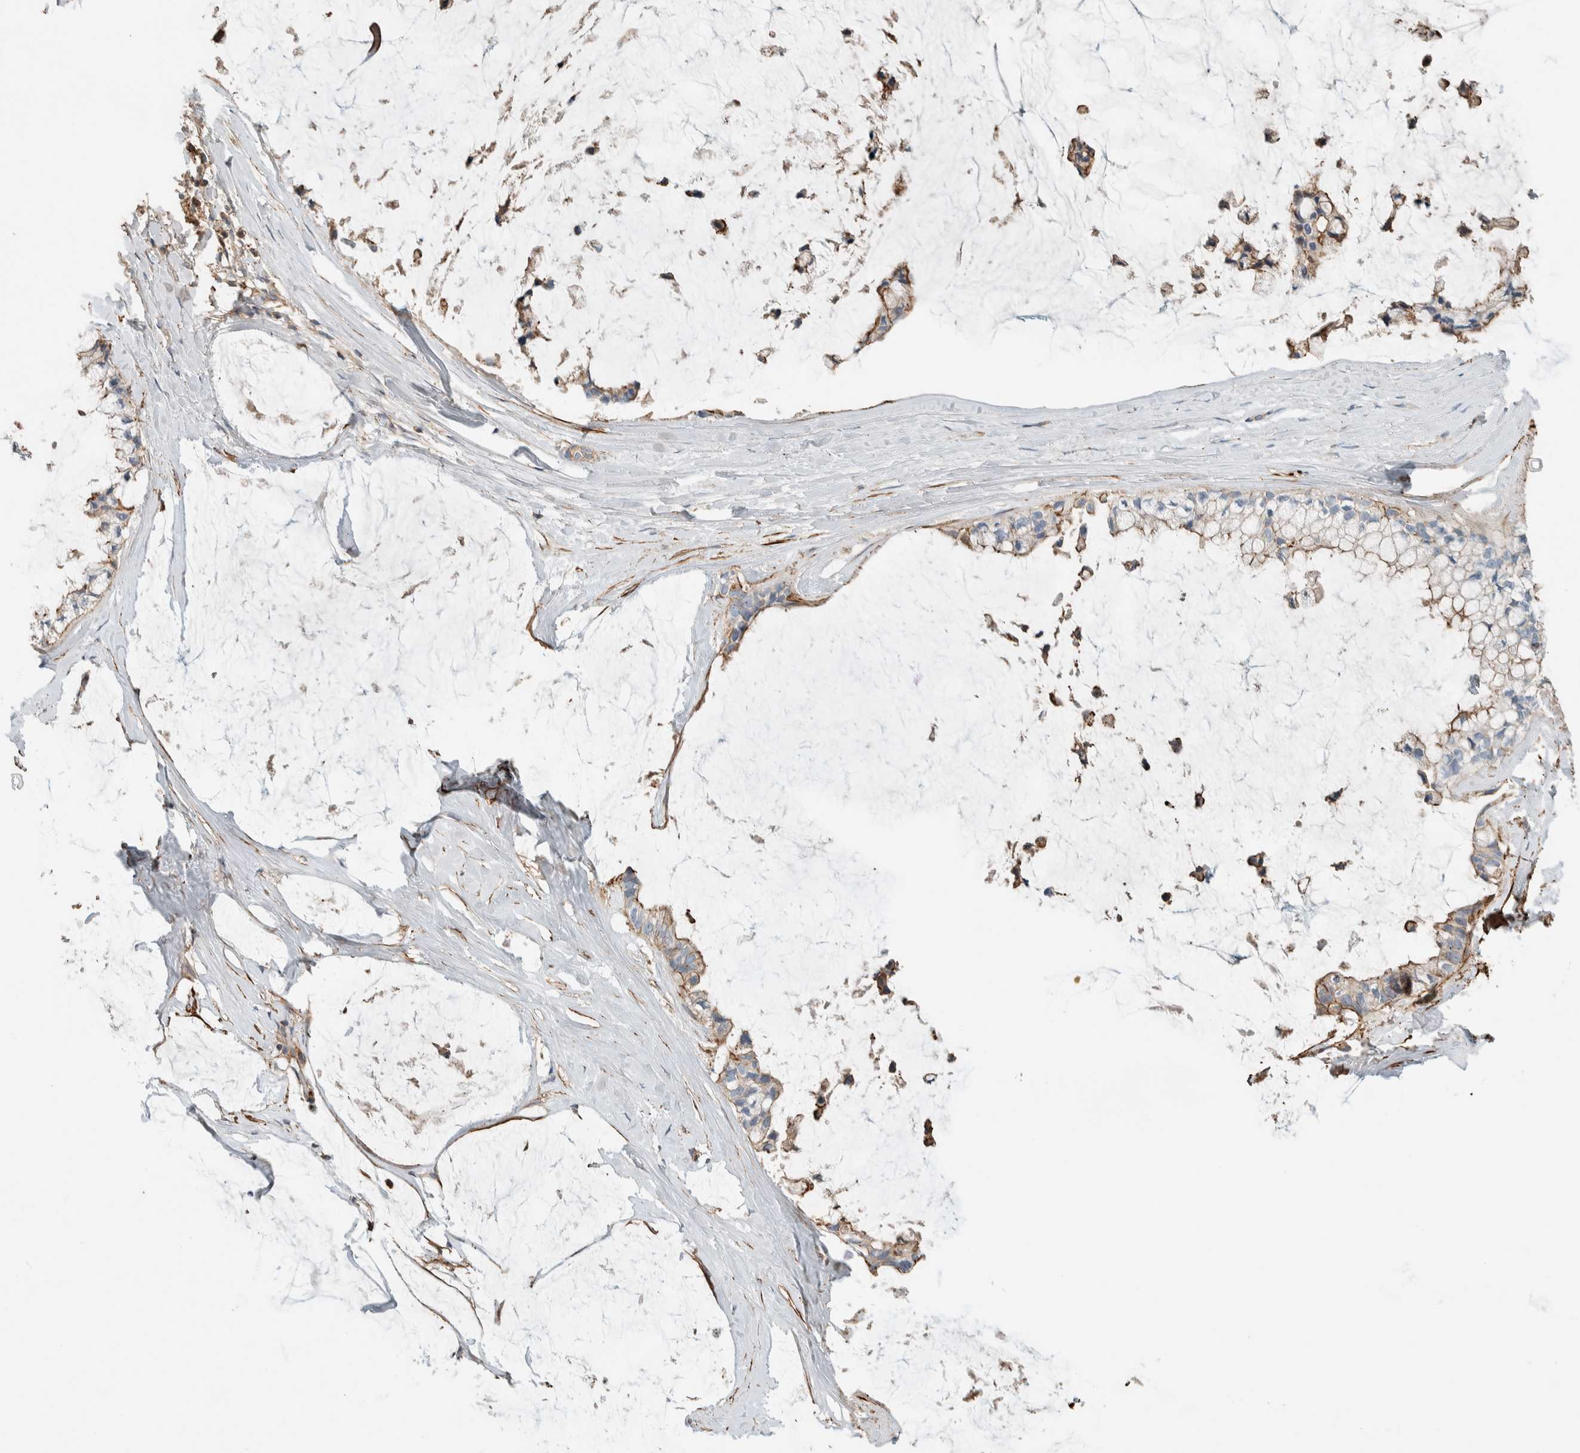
{"staining": {"intensity": "weak", "quantity": ">75%", "location": "cytoplasmic/membranous"}, "tissue": "ovarian cancer", "cell_type": "Tumor cells", "image_type": "cancer", "snomed": [{"axis": "morphology", "description": "Cystadenocarcinoma, mucinous, NOS"}, {"axis": "topography", "description": "Ovary"}], "caption": "DAB (3,3'-diaminobenzidine) immunohistochemical staining of human ovarian cancer displays weak cytoplasmic/membranous protein staining in about >75% of tumor cells.", "gene": "CTBP2", "patient": {"sex": "female", "age": 39}}